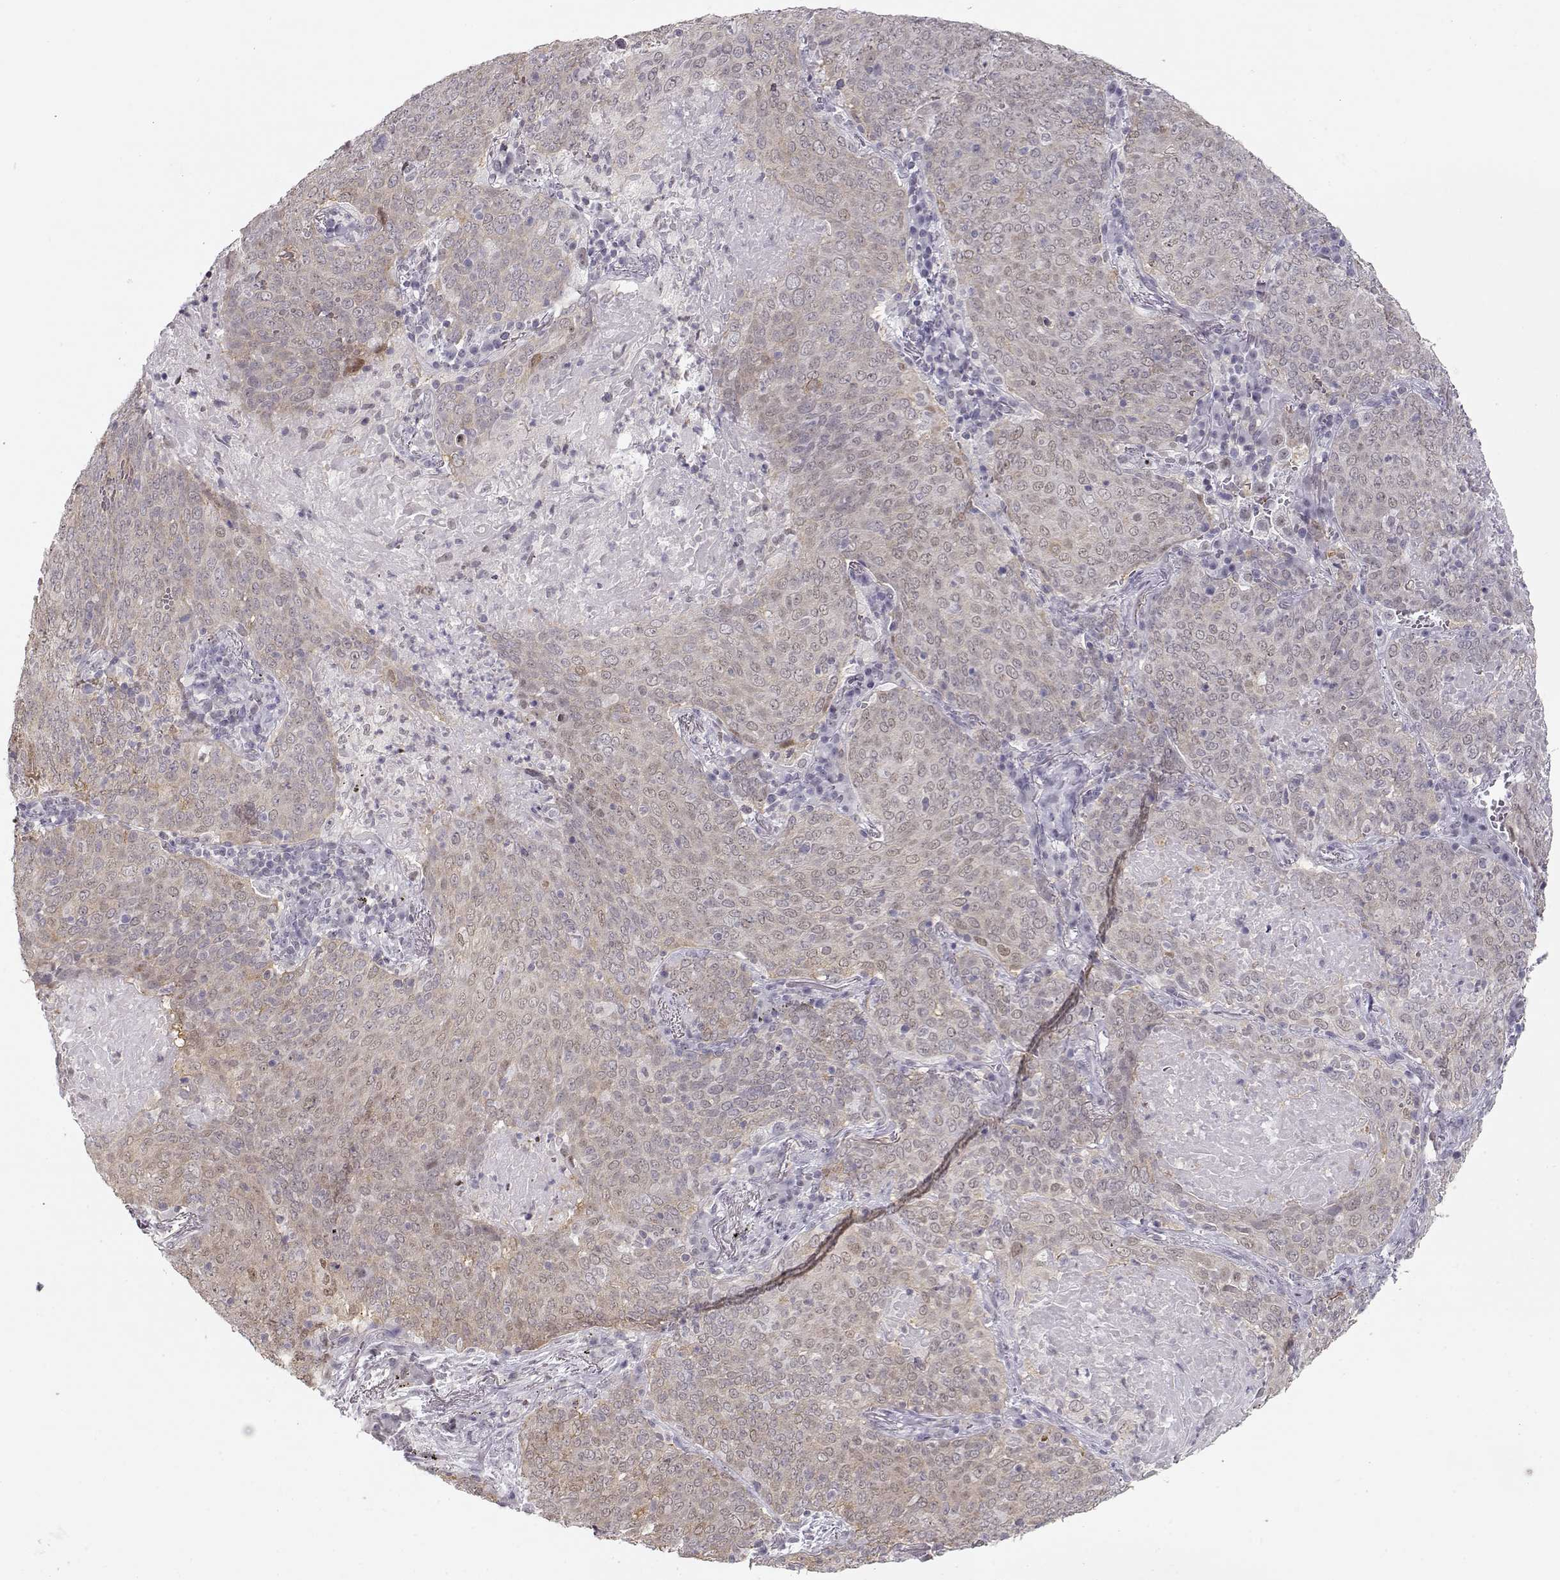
{"staining": {"intensity": "negative", "quantity": "none", "location": "none"}, "tissue": "lung cancer", "cell_type": "Tumor cells", "image_type": "cancer", "snomed": [{"axis": "morphology", "description": "Squamous cell carcinoma, NOS"}, {"axis": "topography", "description": "Lung"}], "caption": "The micrograph exhibits no significant staining in tumor cells of lung cancer (squamous cell carcinoma).", "gene": "TEPP", "patient": {"sex": "male", "age": 82}}